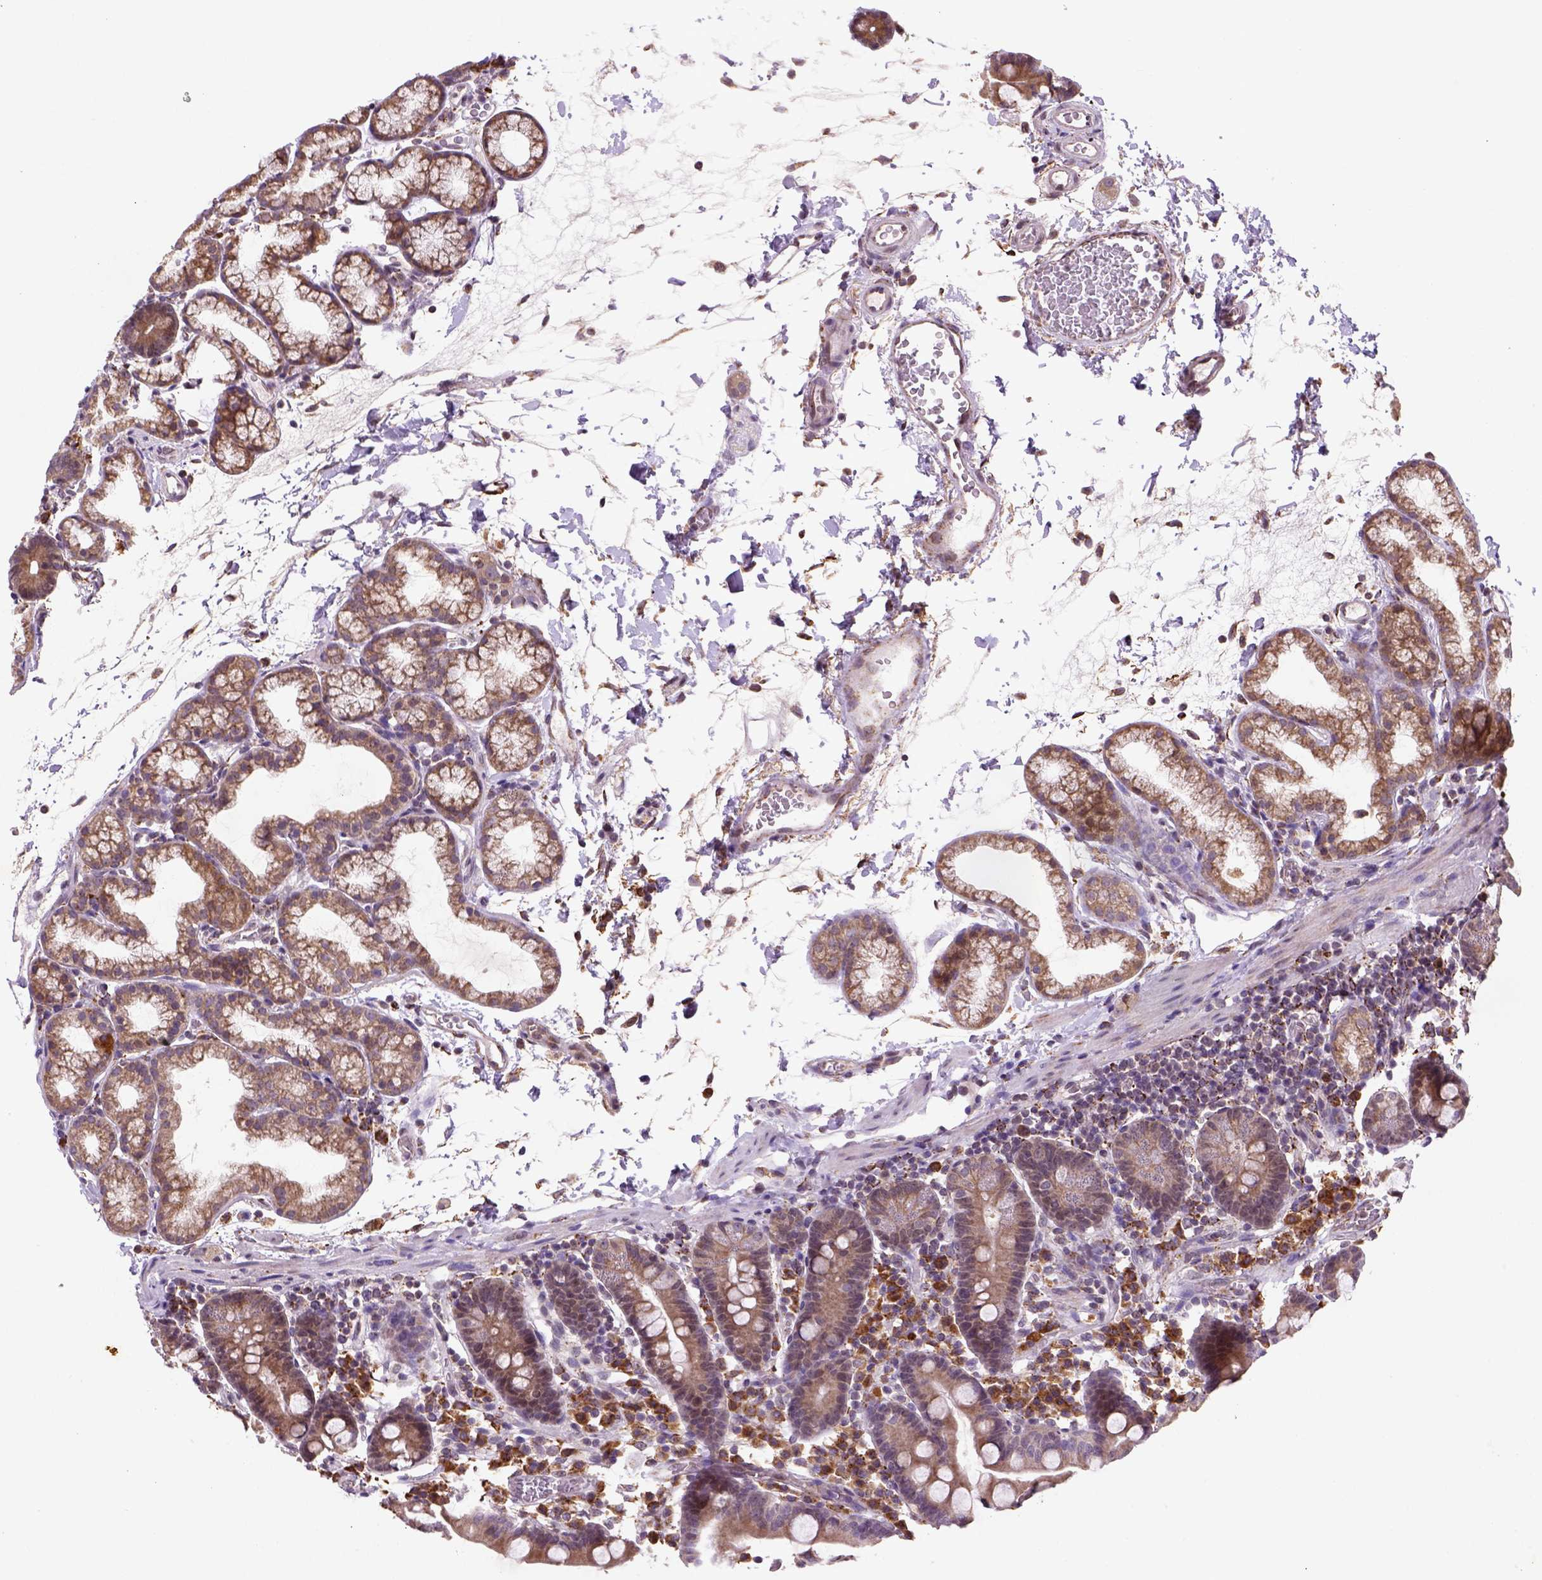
{"staining": {"intensity": "moderate", "quantity": ">75%", "location": "cytoplasmic/membranous"}, "tissue": "duodenum", "cell_type": "Glandular cells", "image_type": "normal", "snomed": [{"axis": "morphology", "description": "Normal tissue, NOS"}, {"axis": "topography", "description": "Pancreas"}, {"axis": "topography", "description": "Duodenum"}], "caption": "DAB (3,3'-diaminobenzidine) immunohistochemical staining of benign duodenum shows moderate cytoplasmic/membranous protein positivity in about >75% of glandular cells. Nuclei are stained in blue.", "gene": "FZD7", "patient": {"sex": "male", "age": 59}}